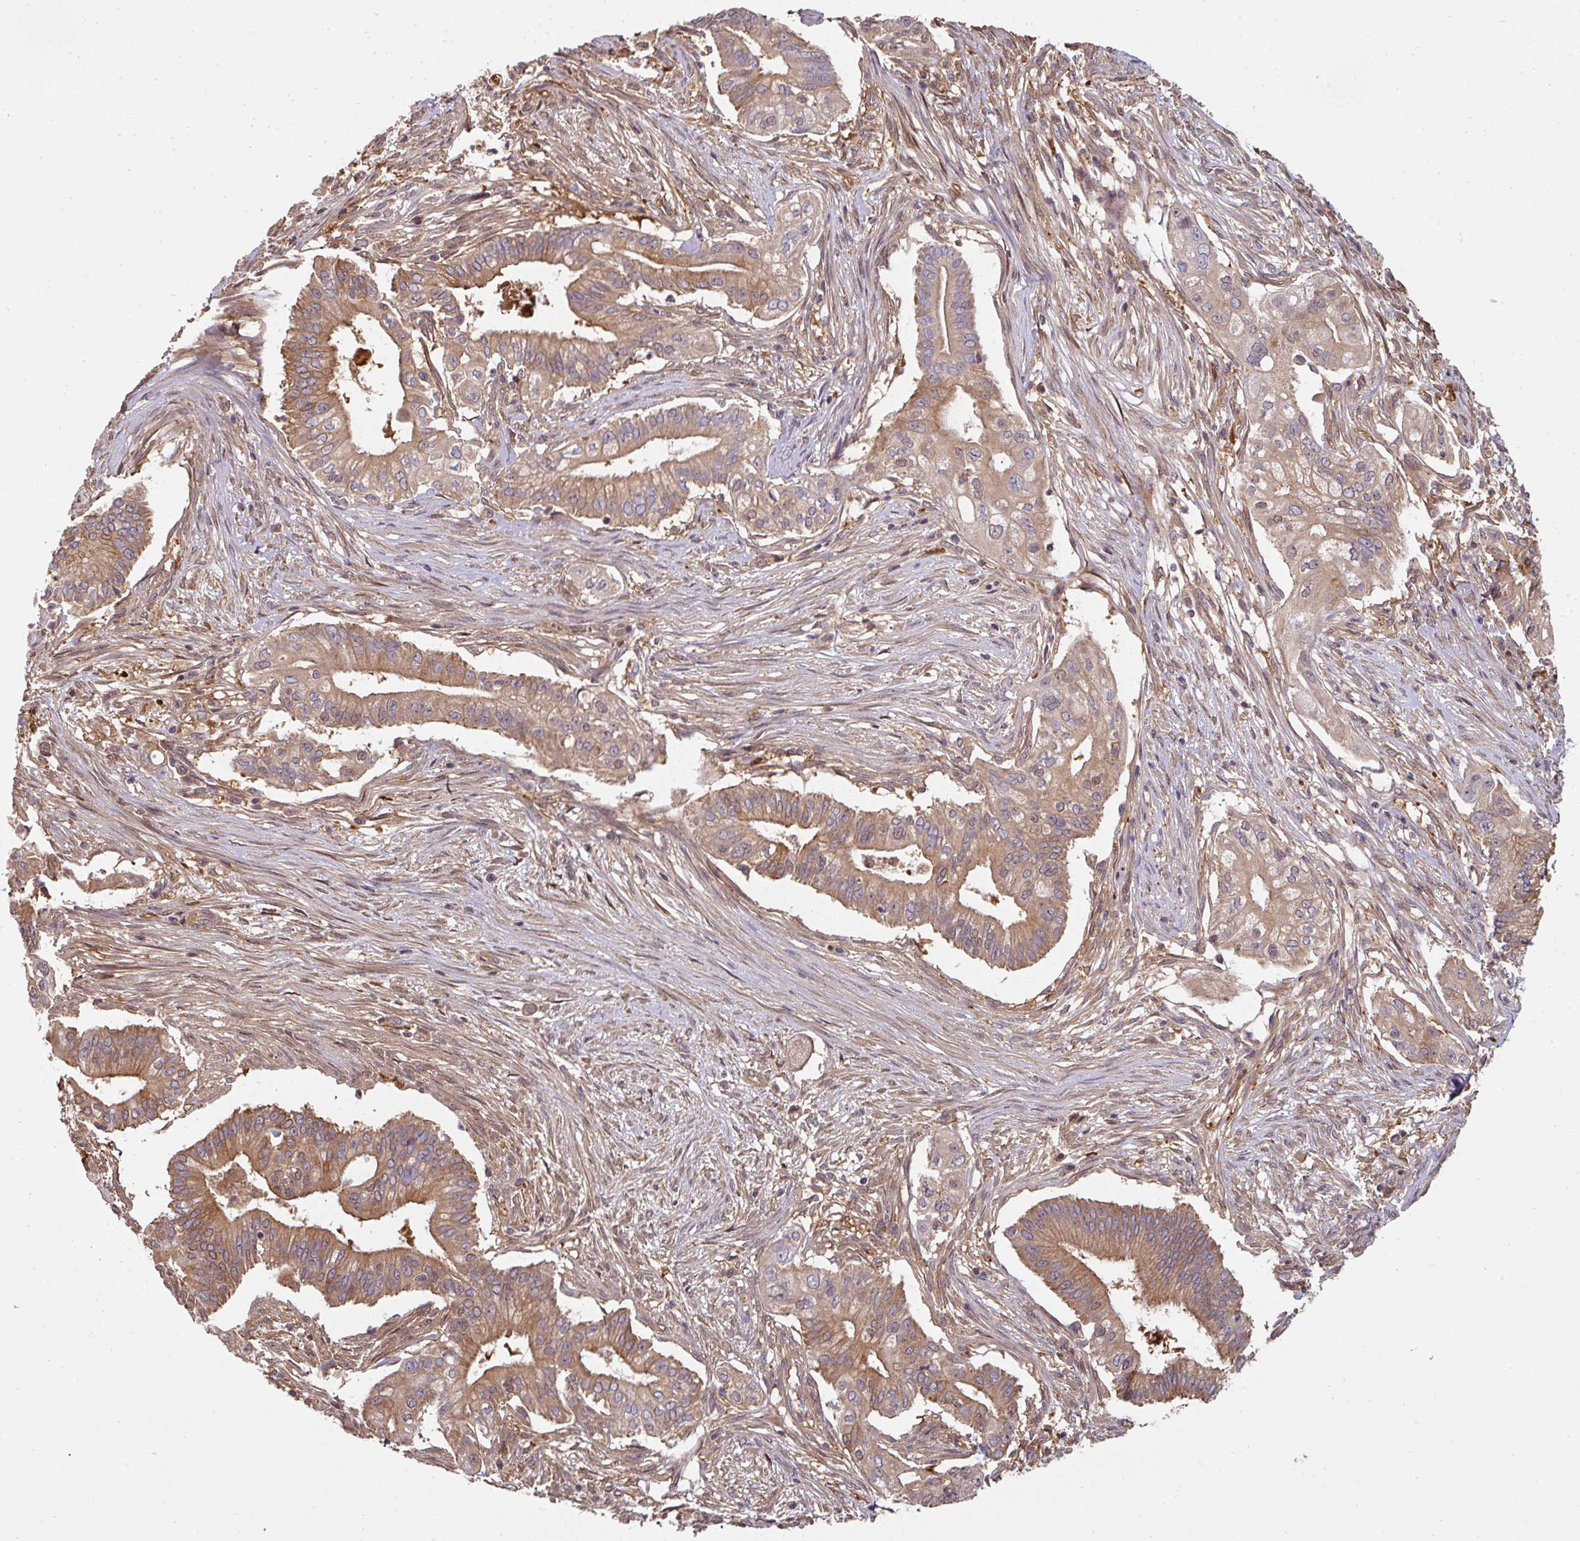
{"staining": {"intensity": "moderate", "quantity": ">75%", "location": "cytoplasmic/membranous"}, "tissue": "pancreatic cancer", "cell_type": "Tumor cells", "image_type": "cancer", "snomed": [{"axis": "morphology", "description": "Adenocarcinoma, NOS"}, {"axis": "topography", "description": "Pancreas"}], "caption": "Immunohistochemistry (DAB) staining of pancreatic cancer (adenocarcinoma) demonstrates moderate cytoplasmic/membranous protein expression in approximately >75% of tumor cells. (IHC, brightfield microscopy, high magnification).", "gene": "ST13", "patient": {"sex": "female", "age": 68}}